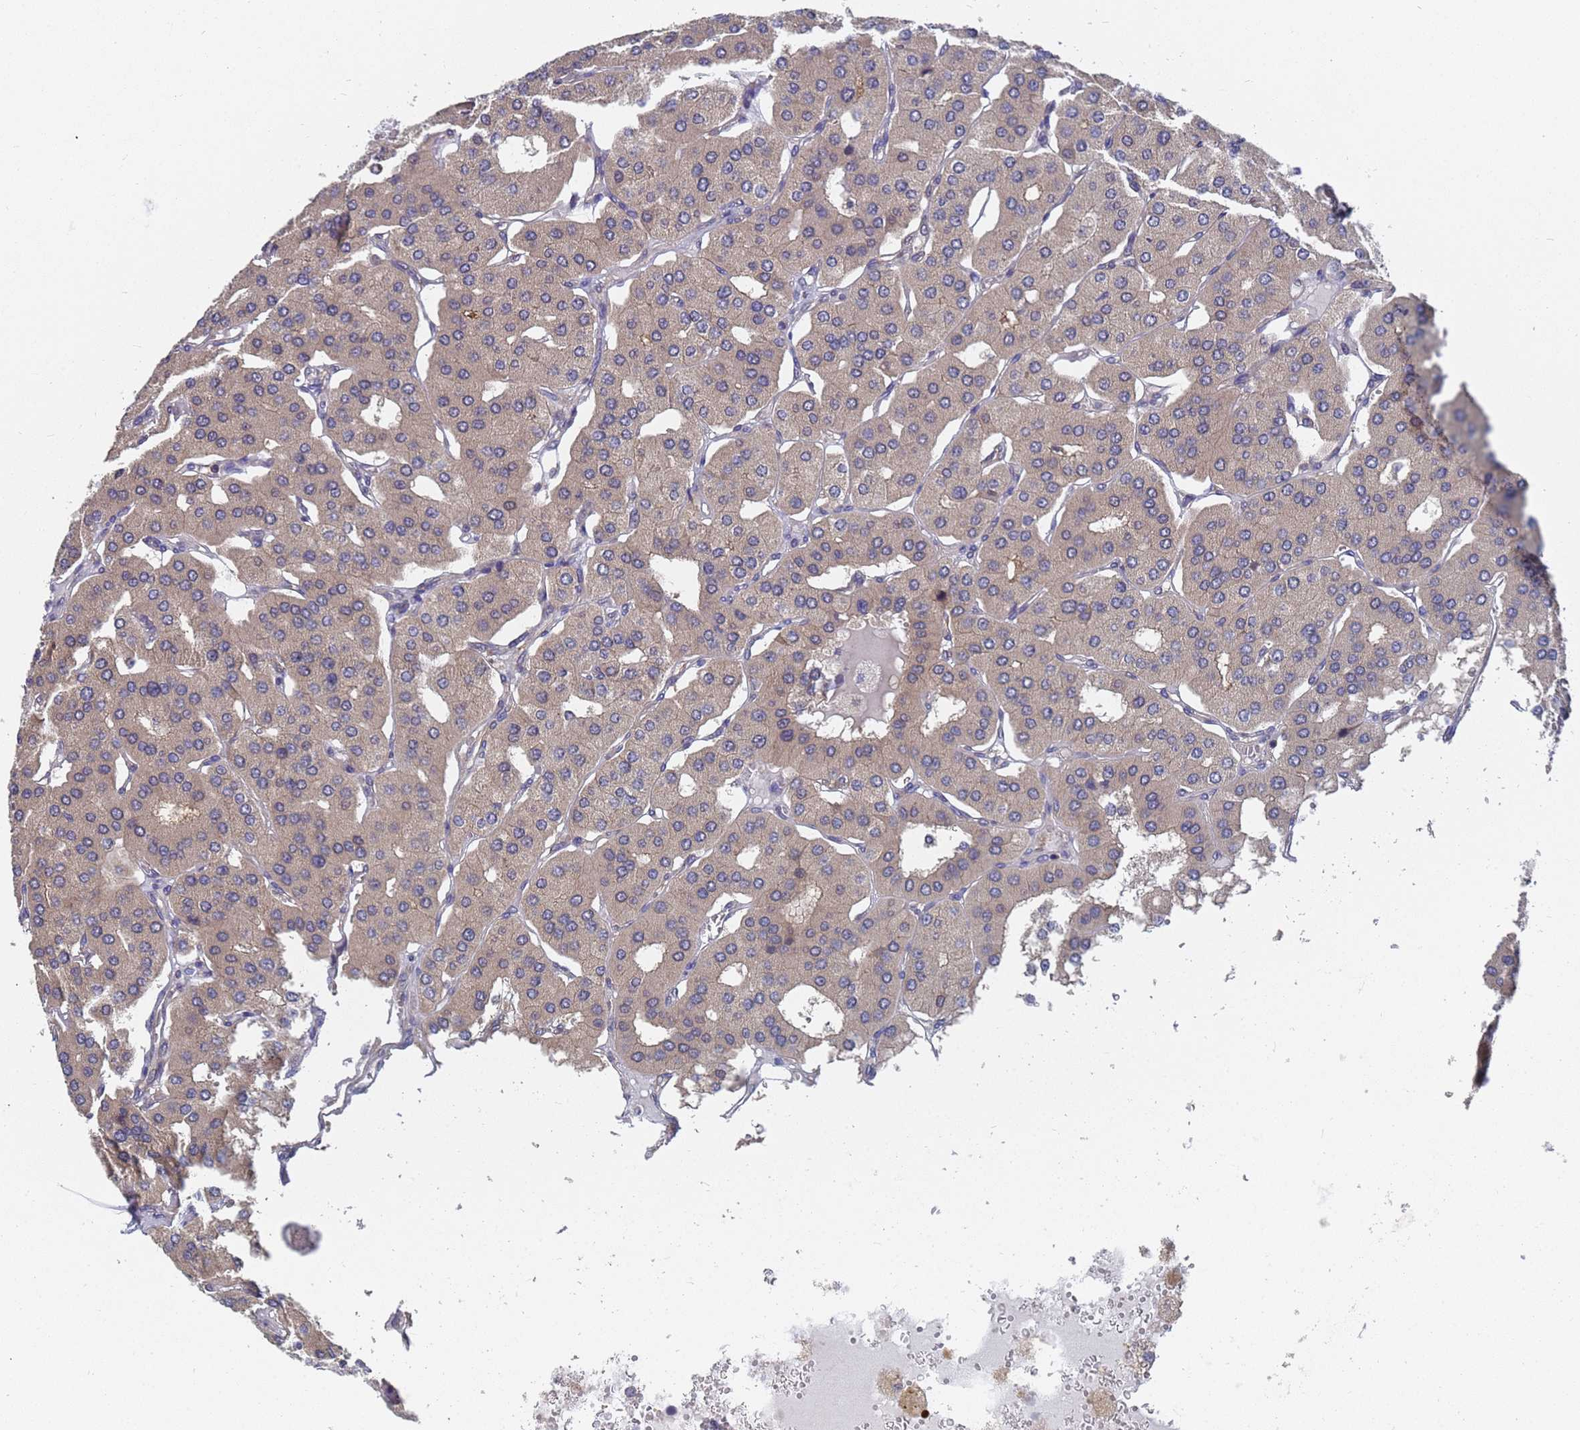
{"staining": {"intensity": "weak", "quantity": "25%-75%", "location": "cytoplasmic/membranous"}, "tissue": "parathyroid gland", "cell_type": "Glandular cells", "image_type": "normal", "snomed": [{"axis": "morphology", "description": "Normal tissue, NOS"}, {"axis": "morphology", "description": "Adenoma, NOS"}, {"axis": "topography", "description": "Parathyroid gland"}], "caption": "A photomicrograph of parathyroid gland stained for a protein exhibits weak cytoplasmic/membranous brown staining in glandular cells.", "gene": "ALS2CL", "patient": {"sex": "female", "age": 86}}